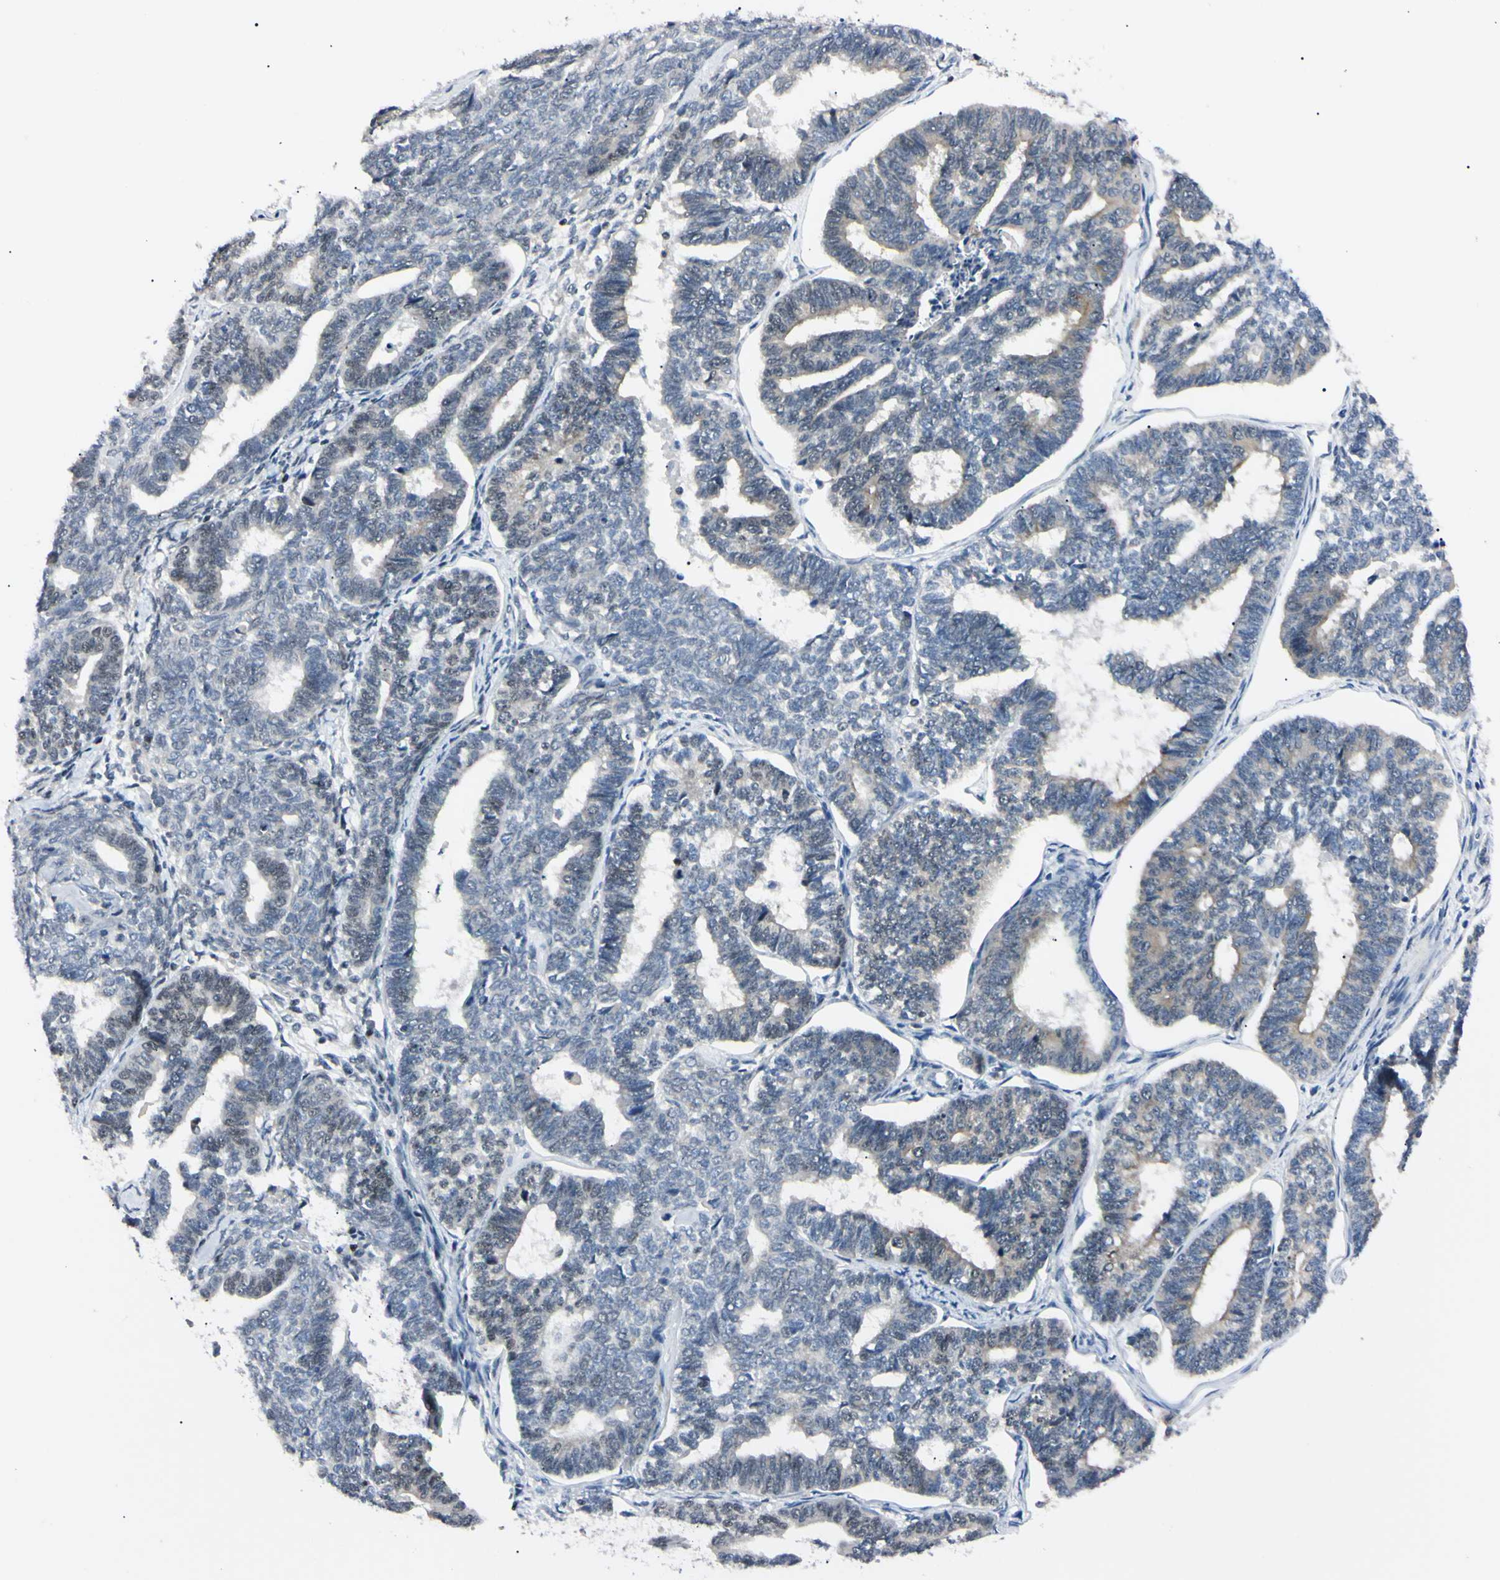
{"staining": {"intensity": "negative", "quantity": "none", "location": "none"}, "tissue": "endometrial cancer", "cell_type": "Tumor cells", "image_type": "cancer", "snomed": [{"axis": "morphology", "description": "Adenocarcinoma, NOS"}, {"axis": "topography", "description": "Endometrium"}], "caption": "Tumor cells are negative for brown protein staining in adenocarcinoma (endometrial). (Immunohistochemistry, brightfield microscopy, high magnification).", "gene": "C1orf174", "patient": {"sex": "female", "age": 70}}